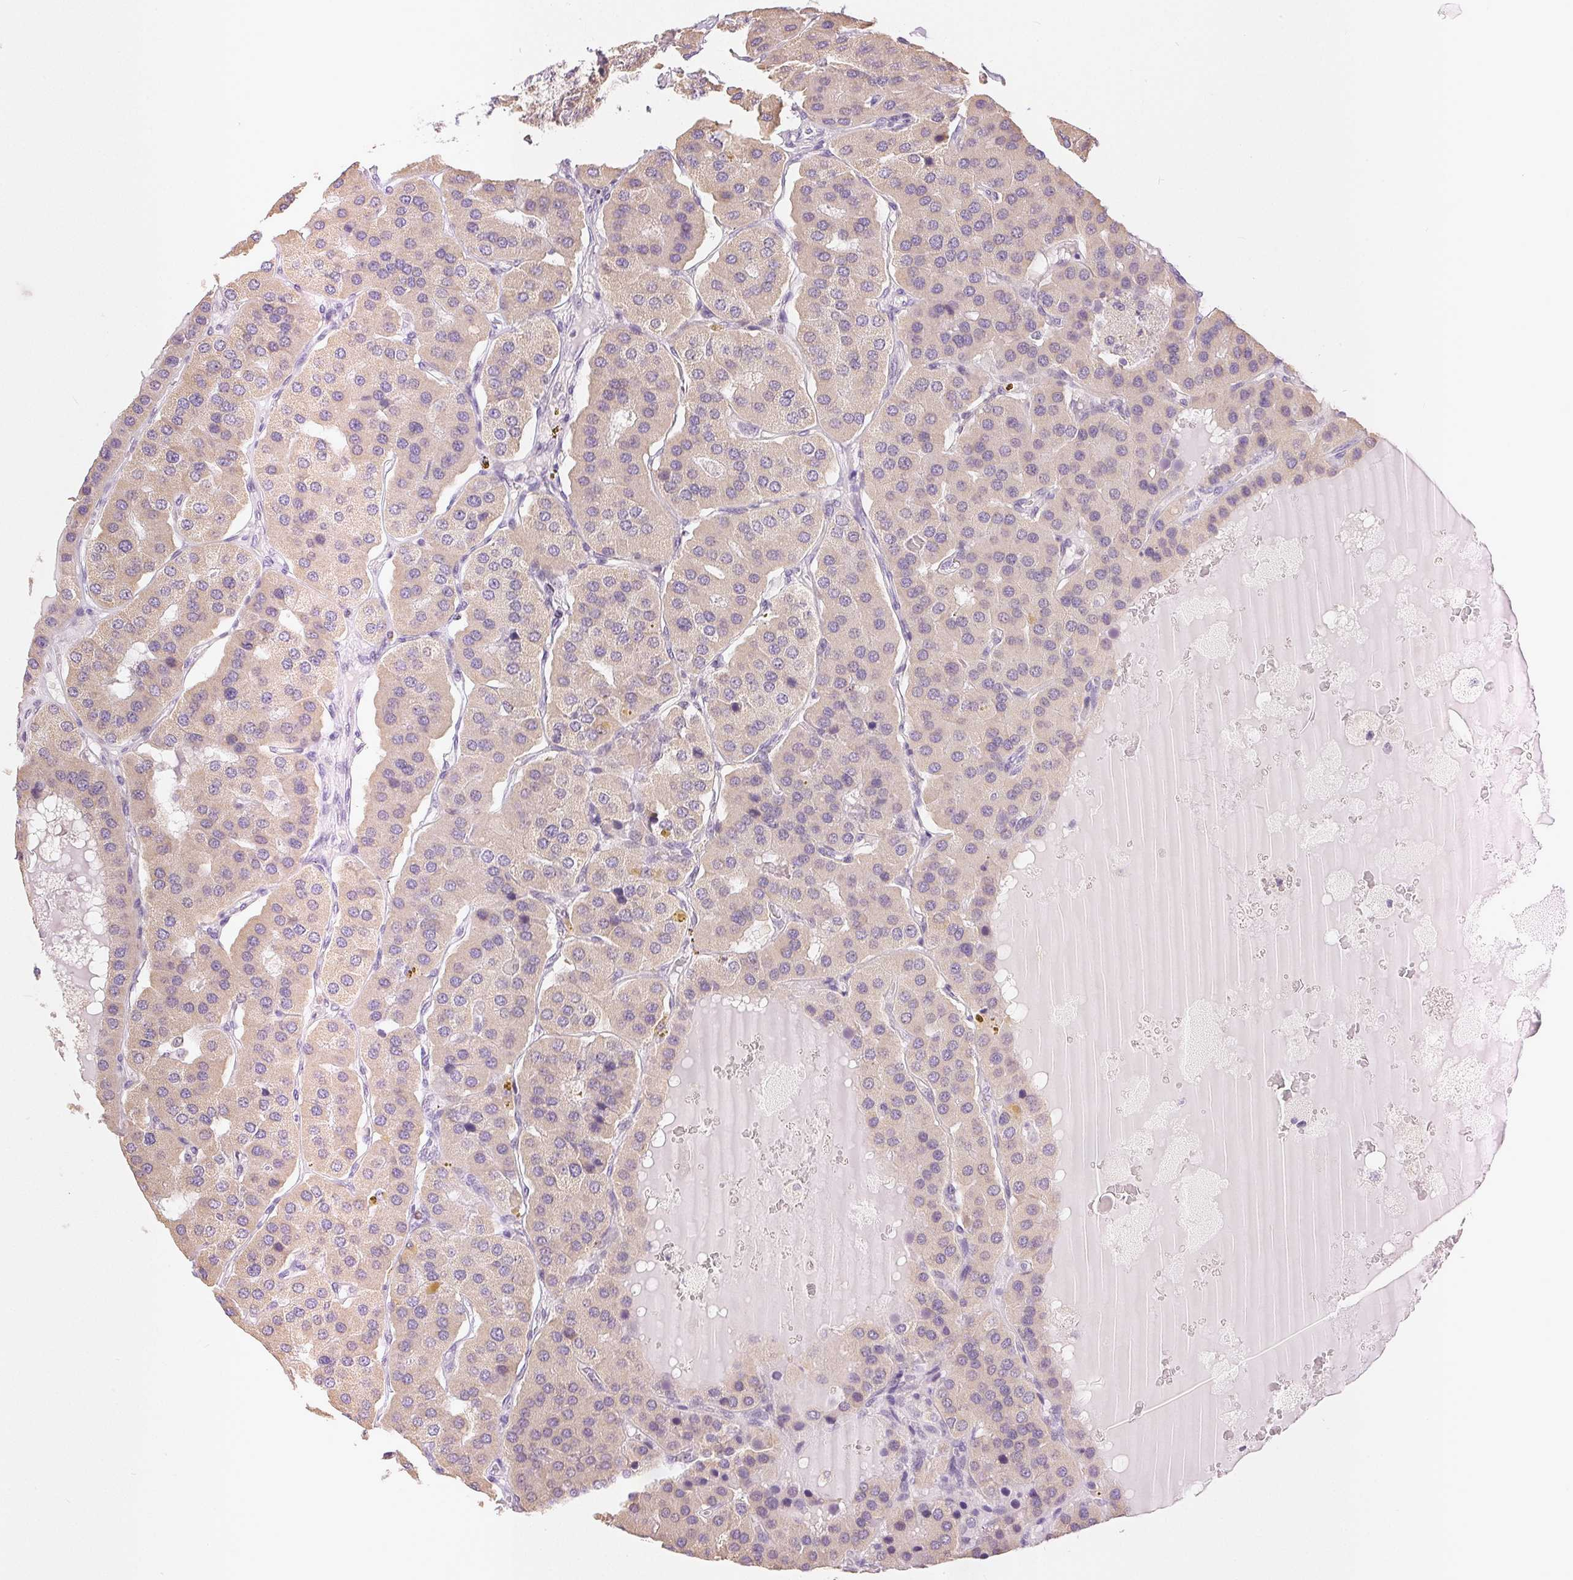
{"staining": {"intensity": "weak", "quantity": ">75%", "location": "cytoplasmic/membranous"}, "tissue": "parathyroid gland", "cell_type": "Glandular cells", "image_type": "normal", "snomed": [{"axis": "morphology", "description": "Normal tissue, NOS"}, {"axis": "morphology", "description": "Adenoma, NOS"}, {"axis": "topography", "description": "Parathyroid gland"}], "caption": "Glandular cells show weak cytoplasmic/membranous staining in approximately >75% of cells in benign parathyroid gland. (Stains: DAB in brown, nuclei in blue, Microscopy: brightfield microscopy at high magnification).", "gene": "POU2F2", "patient": {"sex": "female", "age": 86}}